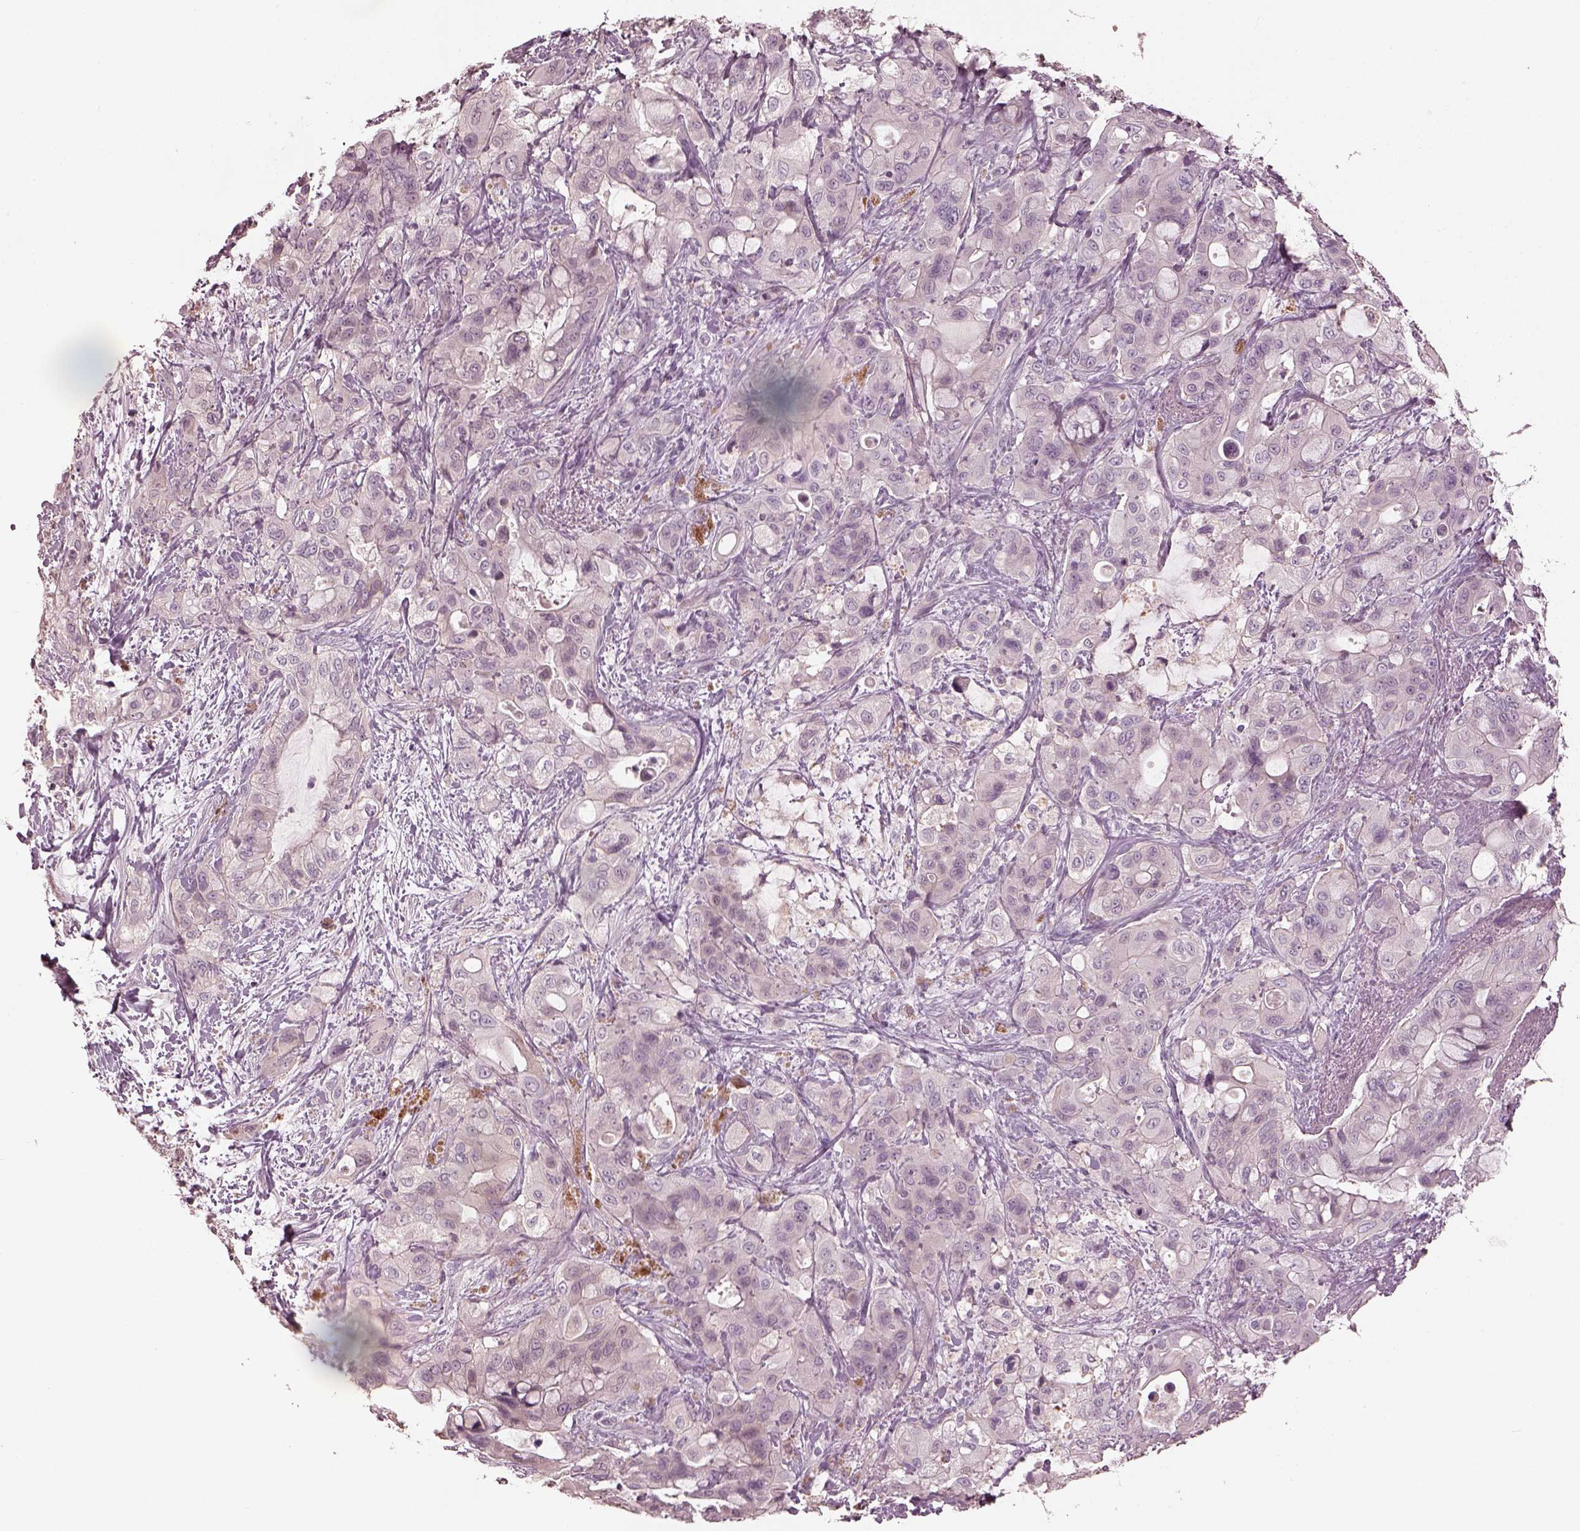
{"staining": {"intensity": "negative", "quantity": "none", "location": "none"}, "tissue": "pancreatic cancer", "cell_type": "Tumor cells", "image_type": "cancer", "snomed": [{"axis": "morphology", "description": "Adenocarcinoma, NOS"}, {"axis": "topography", "description": "Pancreas"}], "caption": "Histopathology image shows no significant protein positivity in tumor cells of adenocarcinoma (pancreatic).", "gene": "MIA", "patient": {"sex": "male", "age": 71}}